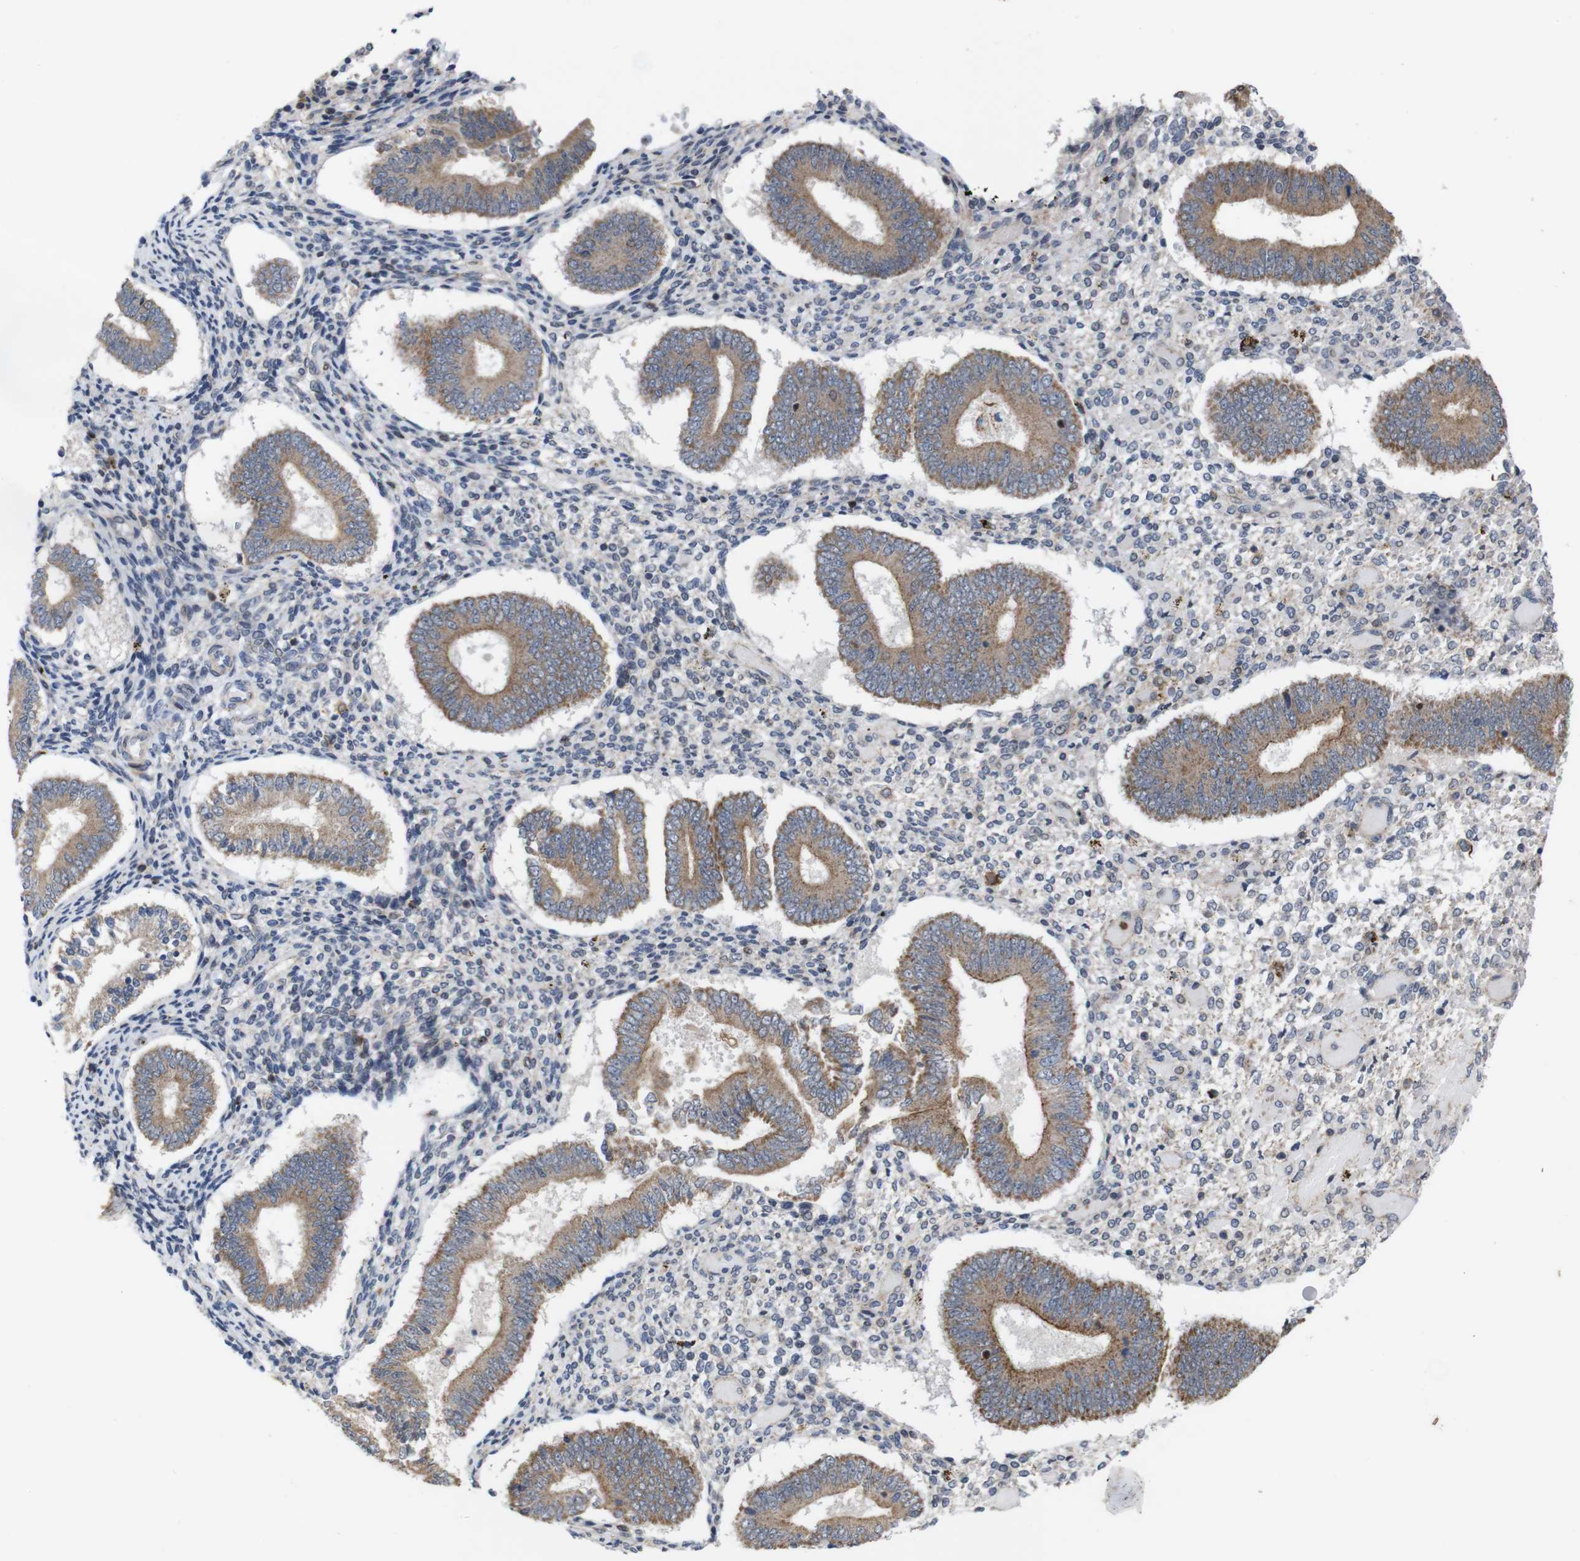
{"staining": {"intensity": "negative", "quantity": "none", "location": "none"}, "tissue": "endometrium", "cell_type": "Cells in endometrial stroma", "image_type": "normal", "snomed": [{"axis": "morphology", "description": "Normal tissue, NOS"}, {"axis": "topography", "description": "Endometrium"}], "caption": "A high-resolution photomicrograph shows immunohistochemistry (IHC) staining of unremarkable endometrium, which displays no significant positivity in cells in endometrial stroma. (DAB (3,3'-diaminobenzidine) immunohistochemistry with hematoxylin counter stain).", "gene": "ATP7B", "patient": {"sex": "female", "age": 42}}